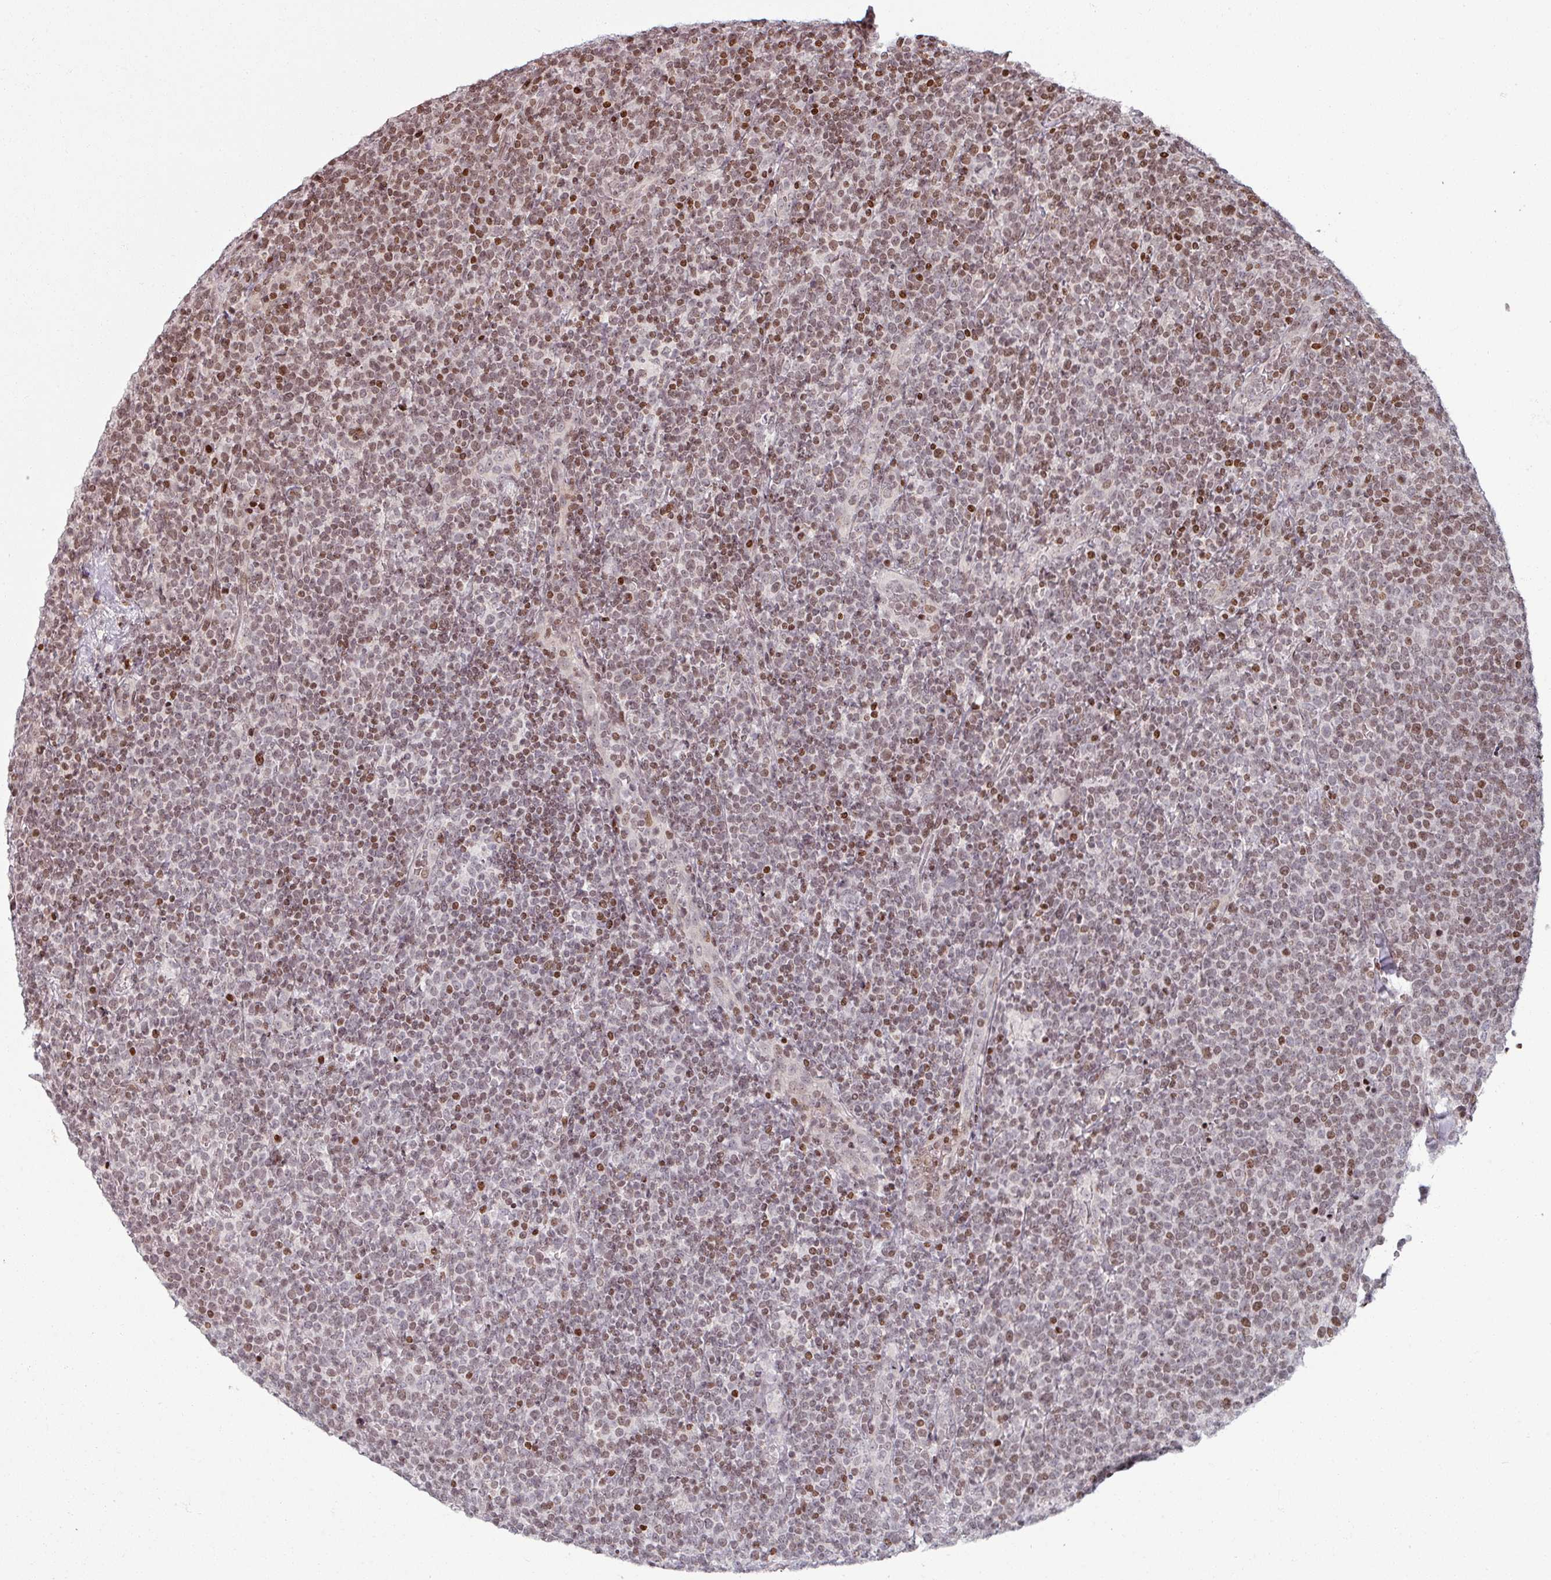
{"staining": {"intensity": "moderate", "quantity": ">75%", "location": "nuclear"}, "tissue": "lymphoma", "cell_type": "Tumor cells", "image_type": "cancer", "snomed": [{"axis": "morphology", "description": "Malignant lymphoma, non-Hodgkin's type, High grade"}, {"axis": "topography", "description": "Lymph node"}], "caption": "IHC micrograph of lymphoma stained for a protein (brown), which shows medium levels of moderate nuclear expression in approximately >75% of tumor cells.", "gene": "NCOR1", "patient": {"sex": "male", "age": 61}}